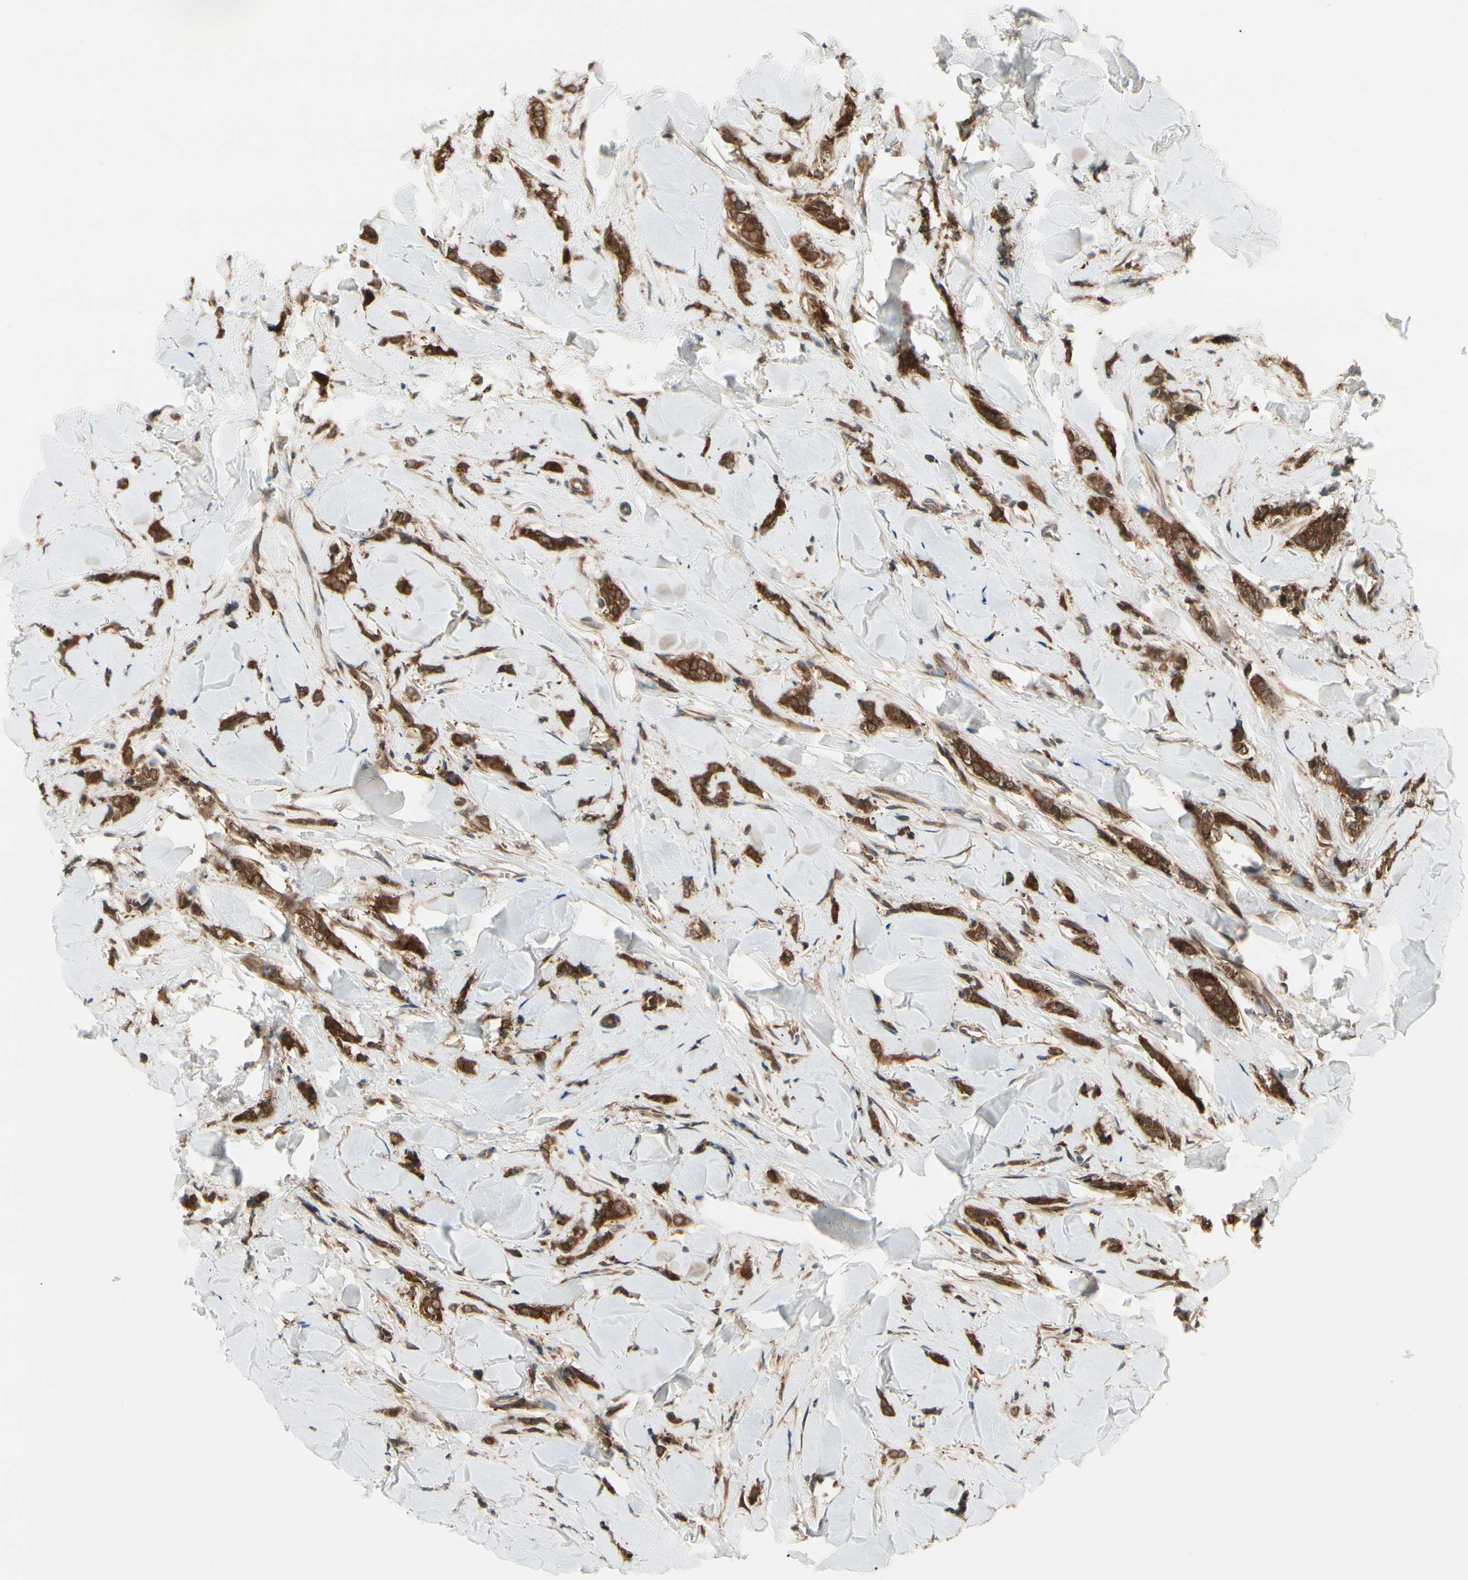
{"staining": {"intensity": "strong", "quantity": ">75%", "location": "cytoplasmic/membranous"}, "tissue": "breast cancer", "cell_type": "Tumor cells", "image_type": "cancer", "snomed": [{"axis": "morphology", "description": "Lobular carcinoma"}, {"axis": "topography", "description": "Skin"}, {"axis": "topography", "description": "Breast"}], "caption": "Immunohistochemical staining of breast cancer reveals strong cytoplasmic/membranous protein expression in approximately >75% of tumor cells. (Brightfield microscopy of DAB IHC at high magnification).", "gene": "NME1-NME2", "patient": {"sex": "female", "age": 46}}